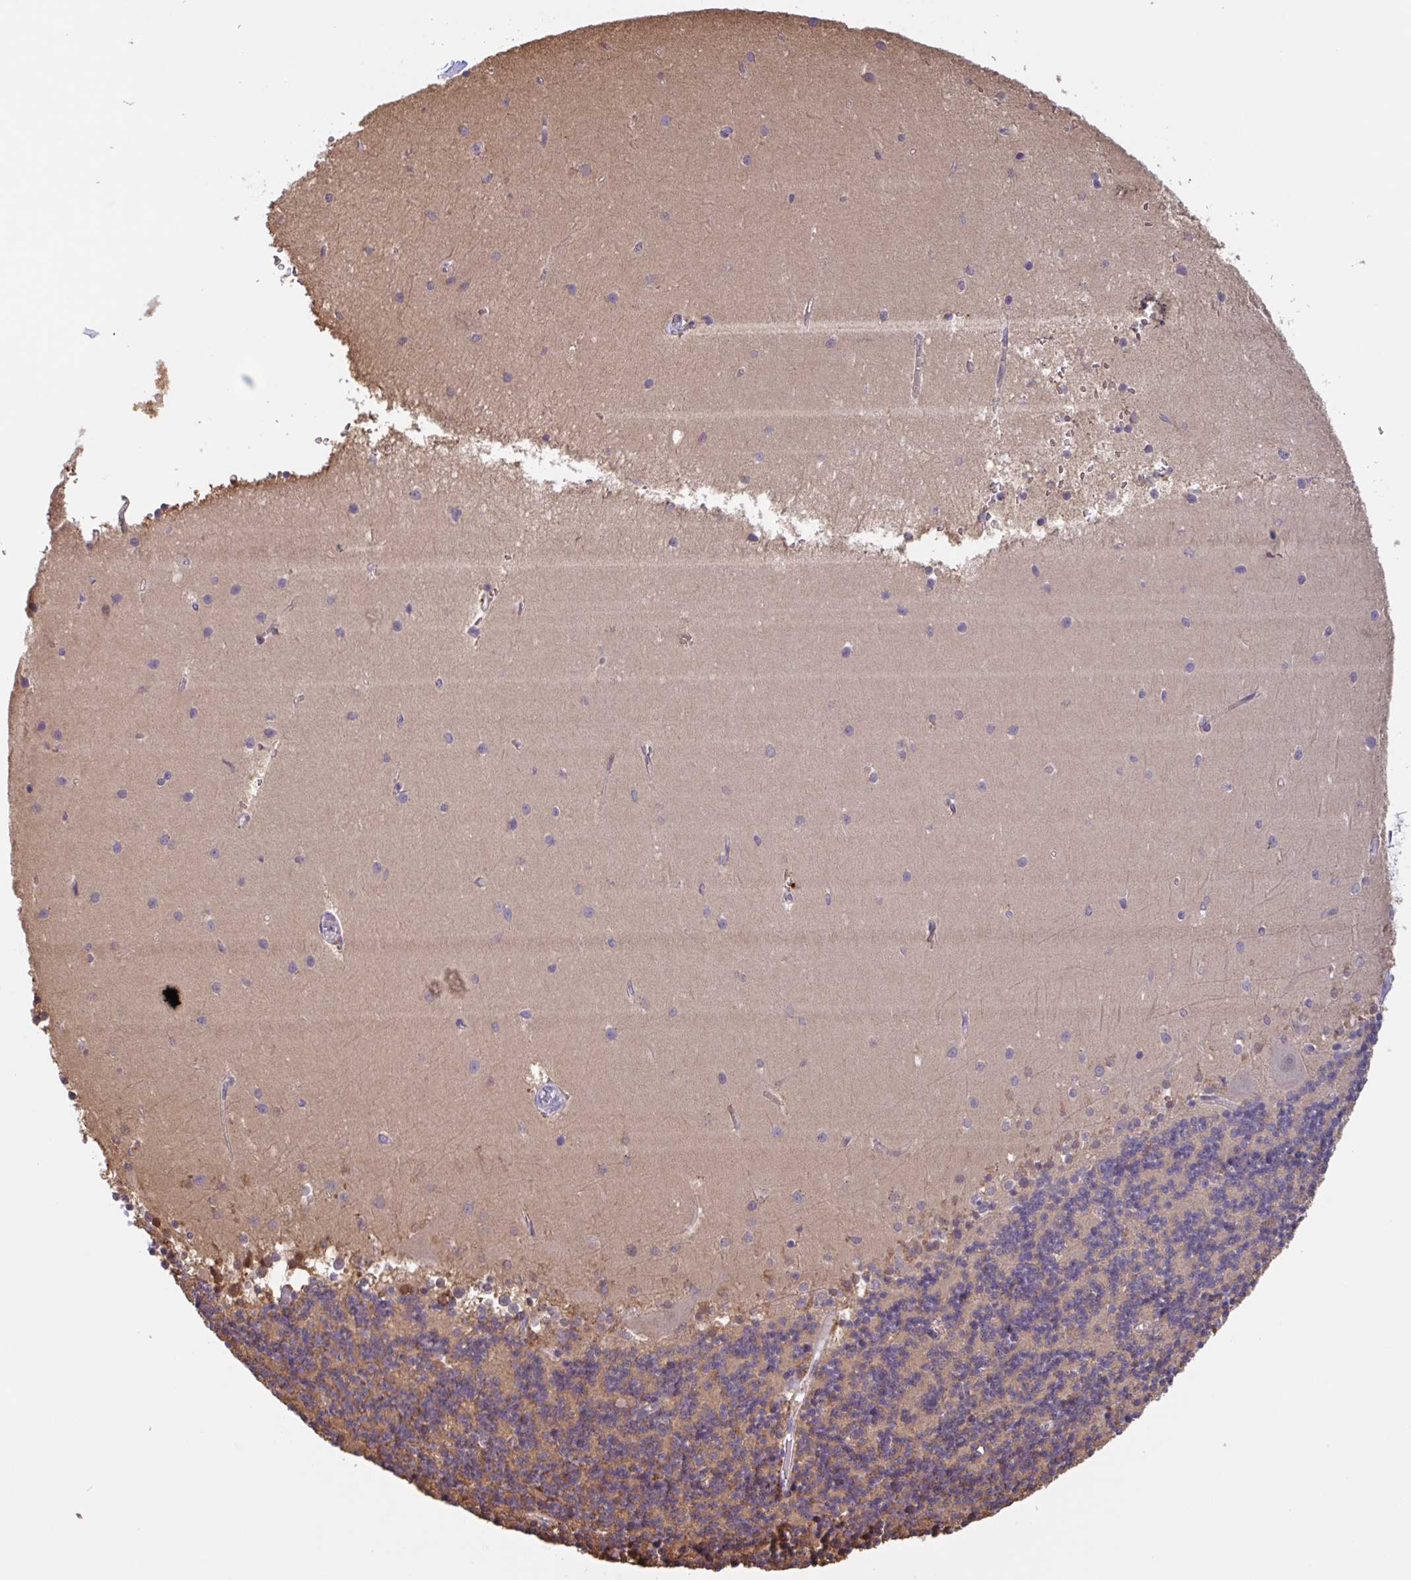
{"staining": {"intensity": "weak", "quantity": "25%-75%", "location": "cytoplasmic/membranous"}, "tissue": "cerebellum", "cell_type": "Cells in granular layer", "image_type": "normal", "snomed": [{"axis": "morphology", "description": "Normal tissue, NOS"}, {"axis": "topography", "description": "Cerebellum"}], "caption": "Immunohistochemistry photomicrograph of benign cerebellum: cerebellum stained using immunohistochemistry (IHC) displays low levels of weak protein expression localized specifically in the cytoplasmic/membranous of cells in granular layer, appearing as a cytoplasmic/membranous brown color.", "gene": "OTOP2", "patient": {"sex": "male", "age": 54}}